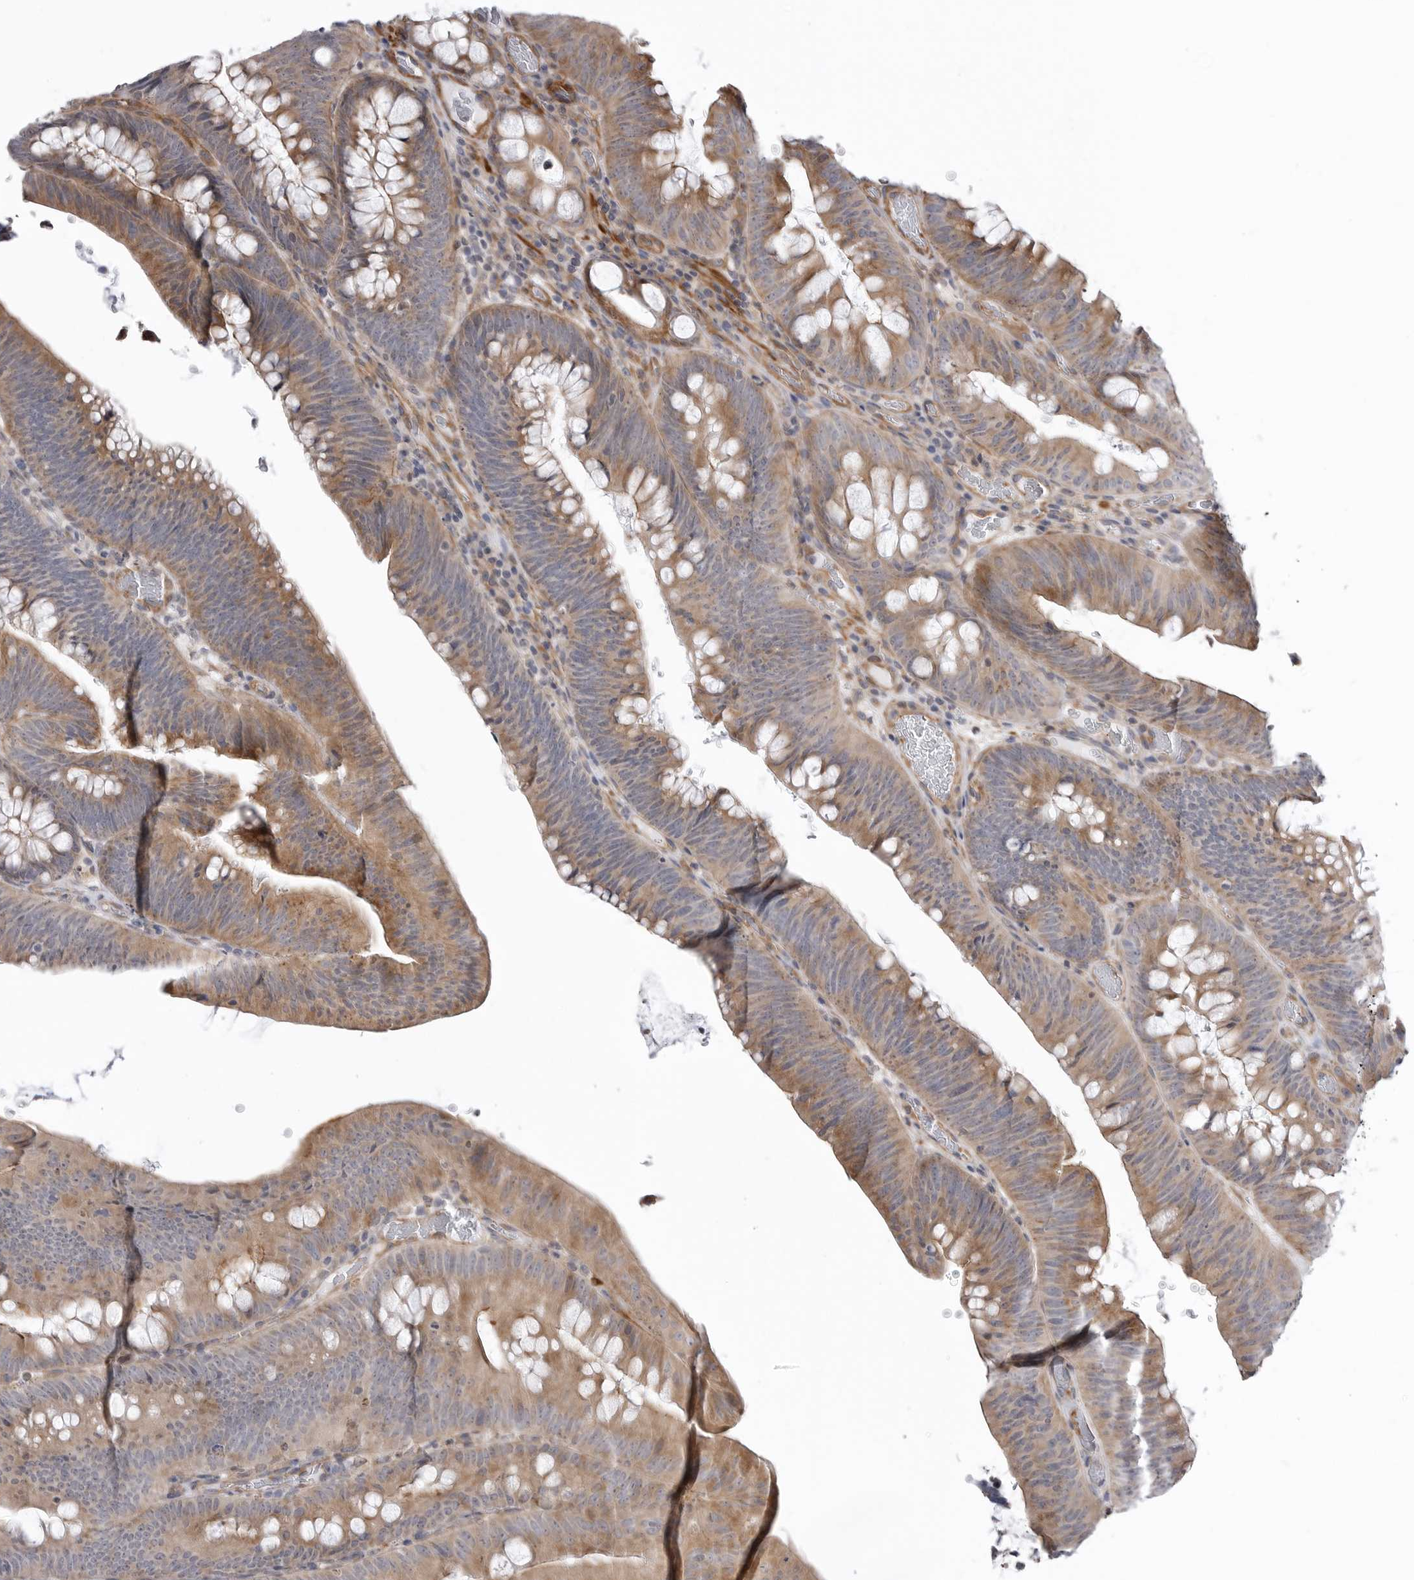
{"staining": {"intensity": "moderate", "quantity": ">75%", "location": "cytoplasmic/membranous"}, "tissue": "colorectal cancer", "cell_type": "Tumor cells", "image_type": "cancer", "snomed": [{"axis": "morphology", "description": "Normal tissue, NOS"}, {"axis": "topography", "description": "Colon"}], "caption": "IHC (DAB (3,3'-diaminobenzidine)) staining of colorectal cancer demonstrates moderate cytoplasmic/membranous protein positivity in approximately >75% of tumor cells. (IHC, brightfield microscopy, high magnification).", "gene": "SCP2", "patient": {"sex": "female", "age": 82}}